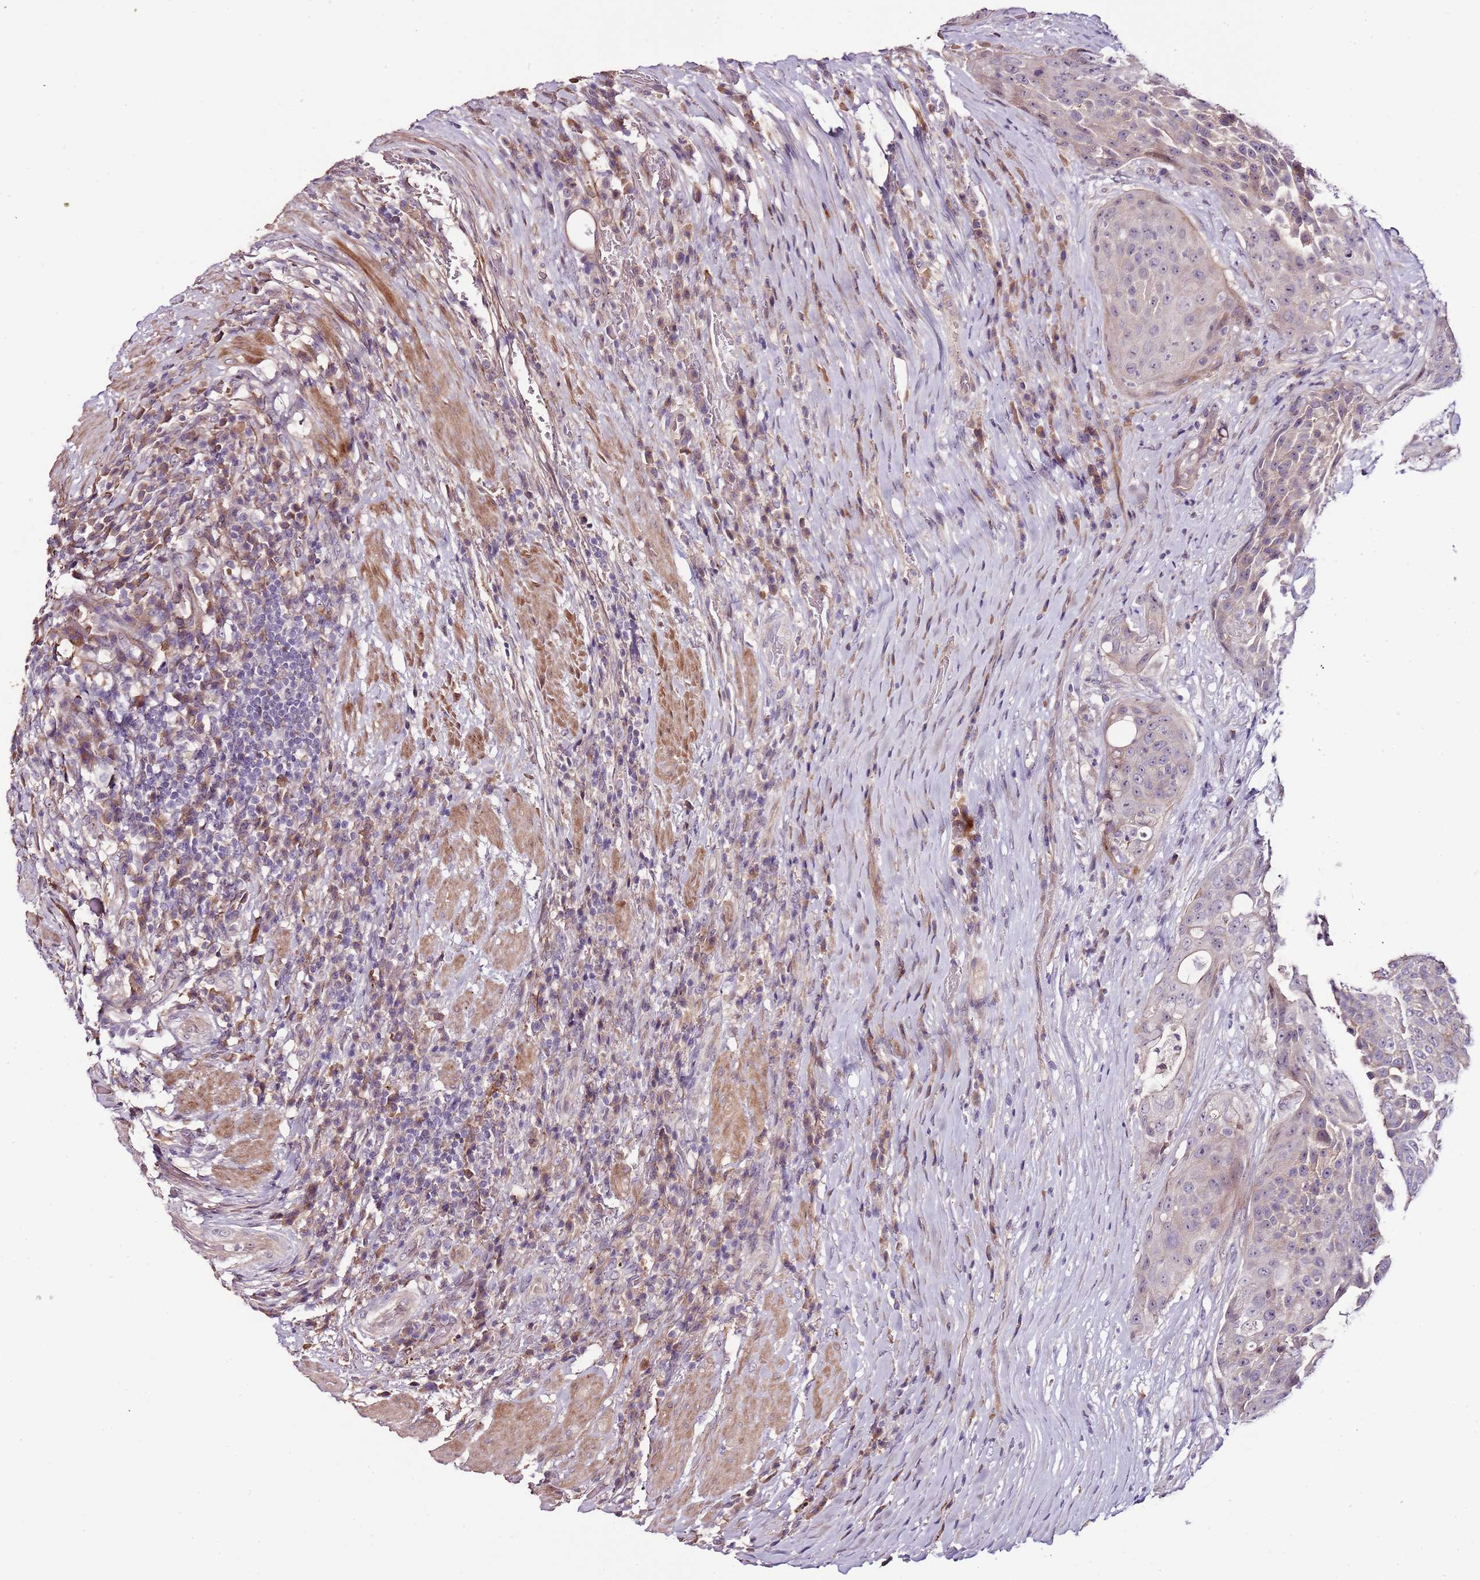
{"staining": {"intensity": "moderate", "quantity": "<25%", "location": "cytoplasmic/membranous"}, "tissue": "urothelial cancer", "cell_type": "Tumor cells", "image_type": "cancer", "snomed": [{"axis": "morphology", "description": "Urothelial carcinoma, High grade"}, {"axis": "topography", "description": "Urinary bladder"}], "caption": "This image demonstrates urothelial carcinoma (high-grade) stained with IHC to label a protein in brown. The cytoplasmic/membranous of tumor cells show moderate positivity for the protein. Nuclei are counter-stained blue.", "gene": "NKX2-3", "patient": {"sex": "female", "age": 63}}